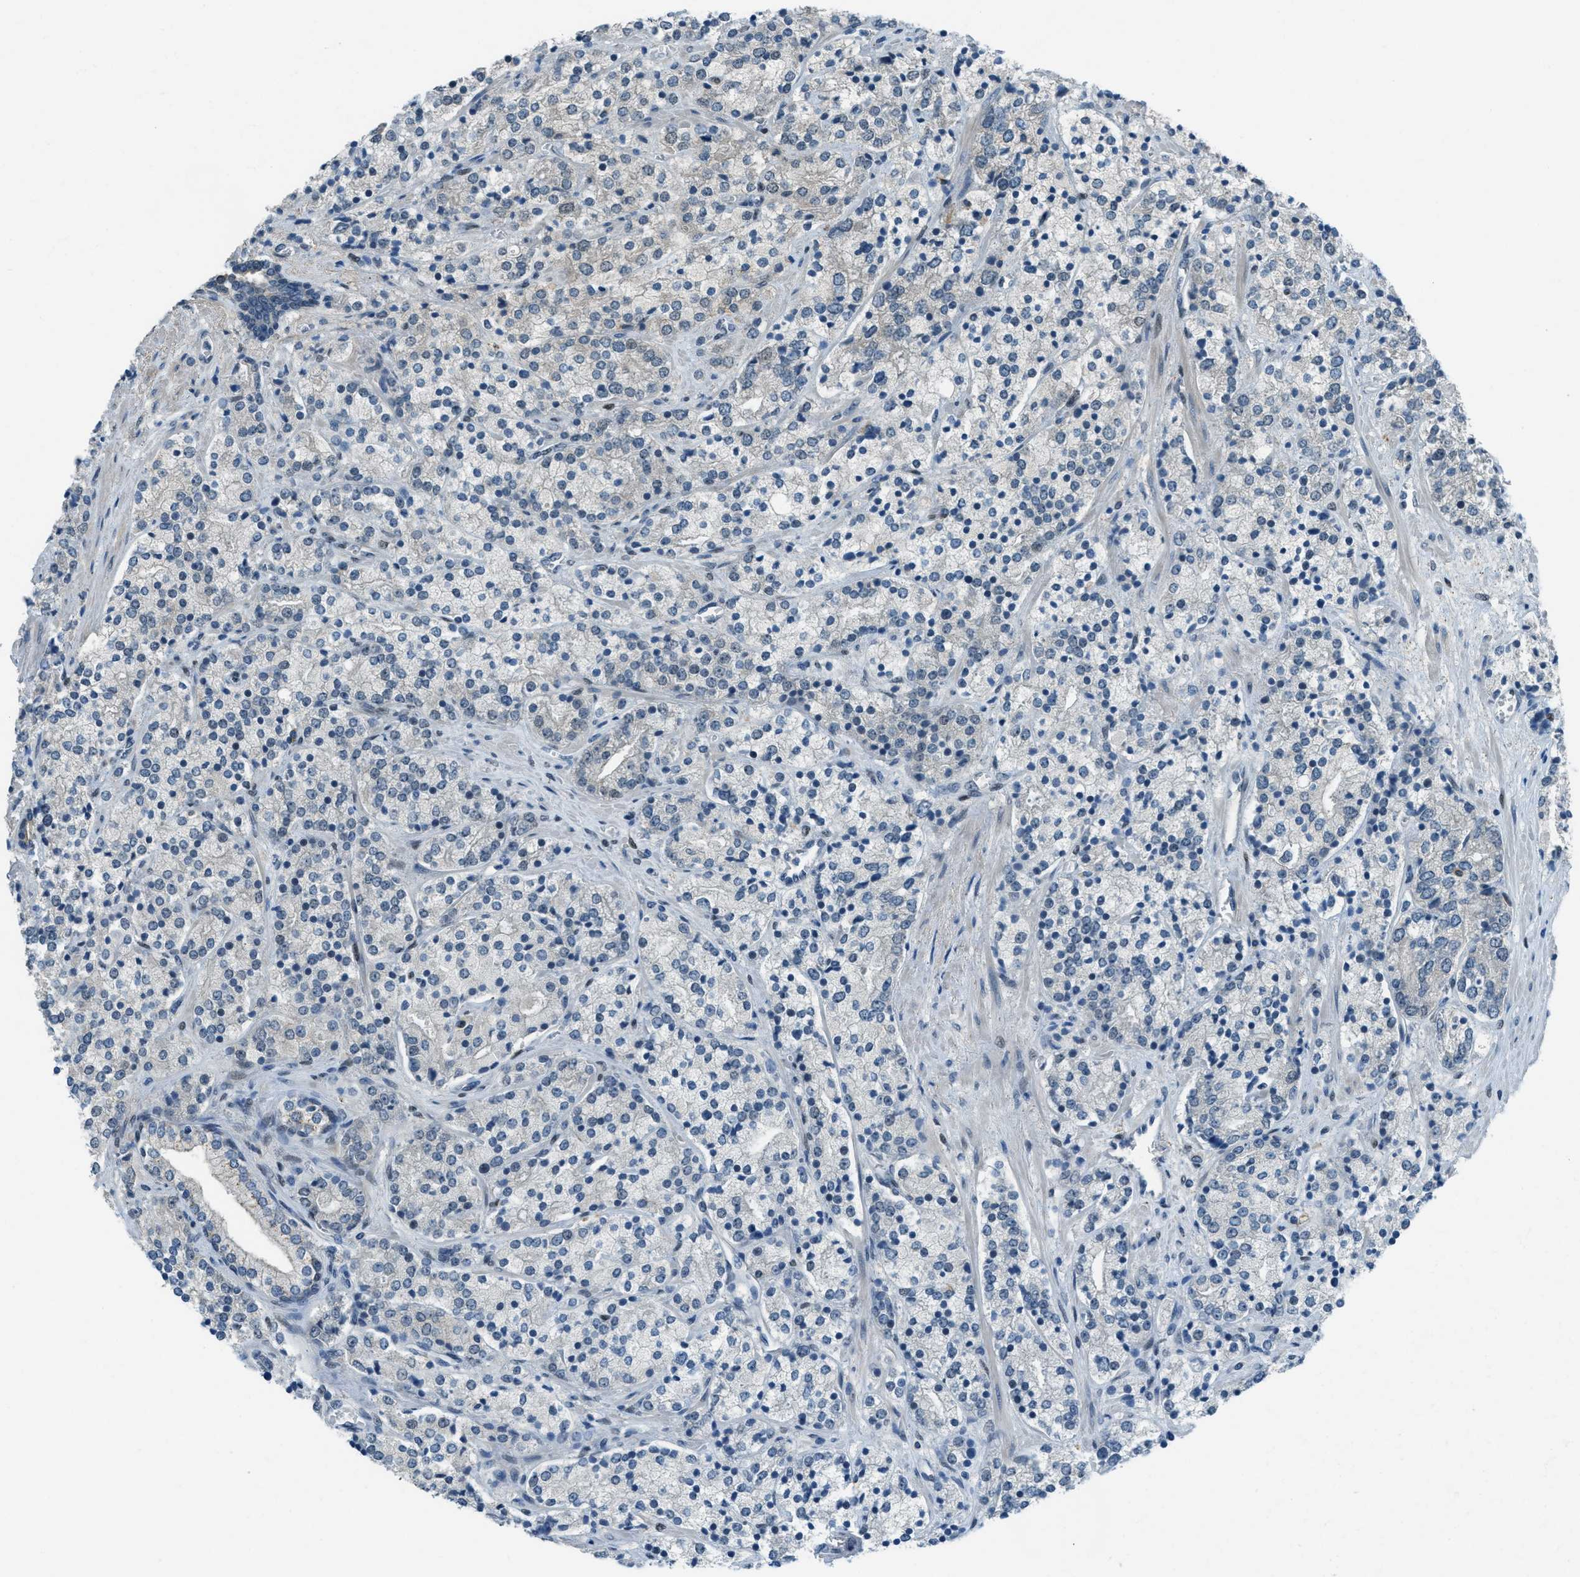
{"staining": {"intensity": "negative", "quantity": "none", "location": "none"}, "tissue": "prostate cancer", "cell_type": "Tumor cells", "image_type": "cancer", "snomed": [{"axis": "morphology", "description": "Adenocarcinoma, High grade"}, {"axis": "topography", "description": "Prostate"}], "caption": "Immunohistochemical staining of human prostate cancer (high-grade adenocarcinoma) exhibits no significant expression in tumor cells.", "gene": "TCF3", "patient": {"sex": "male", "age": 71}}